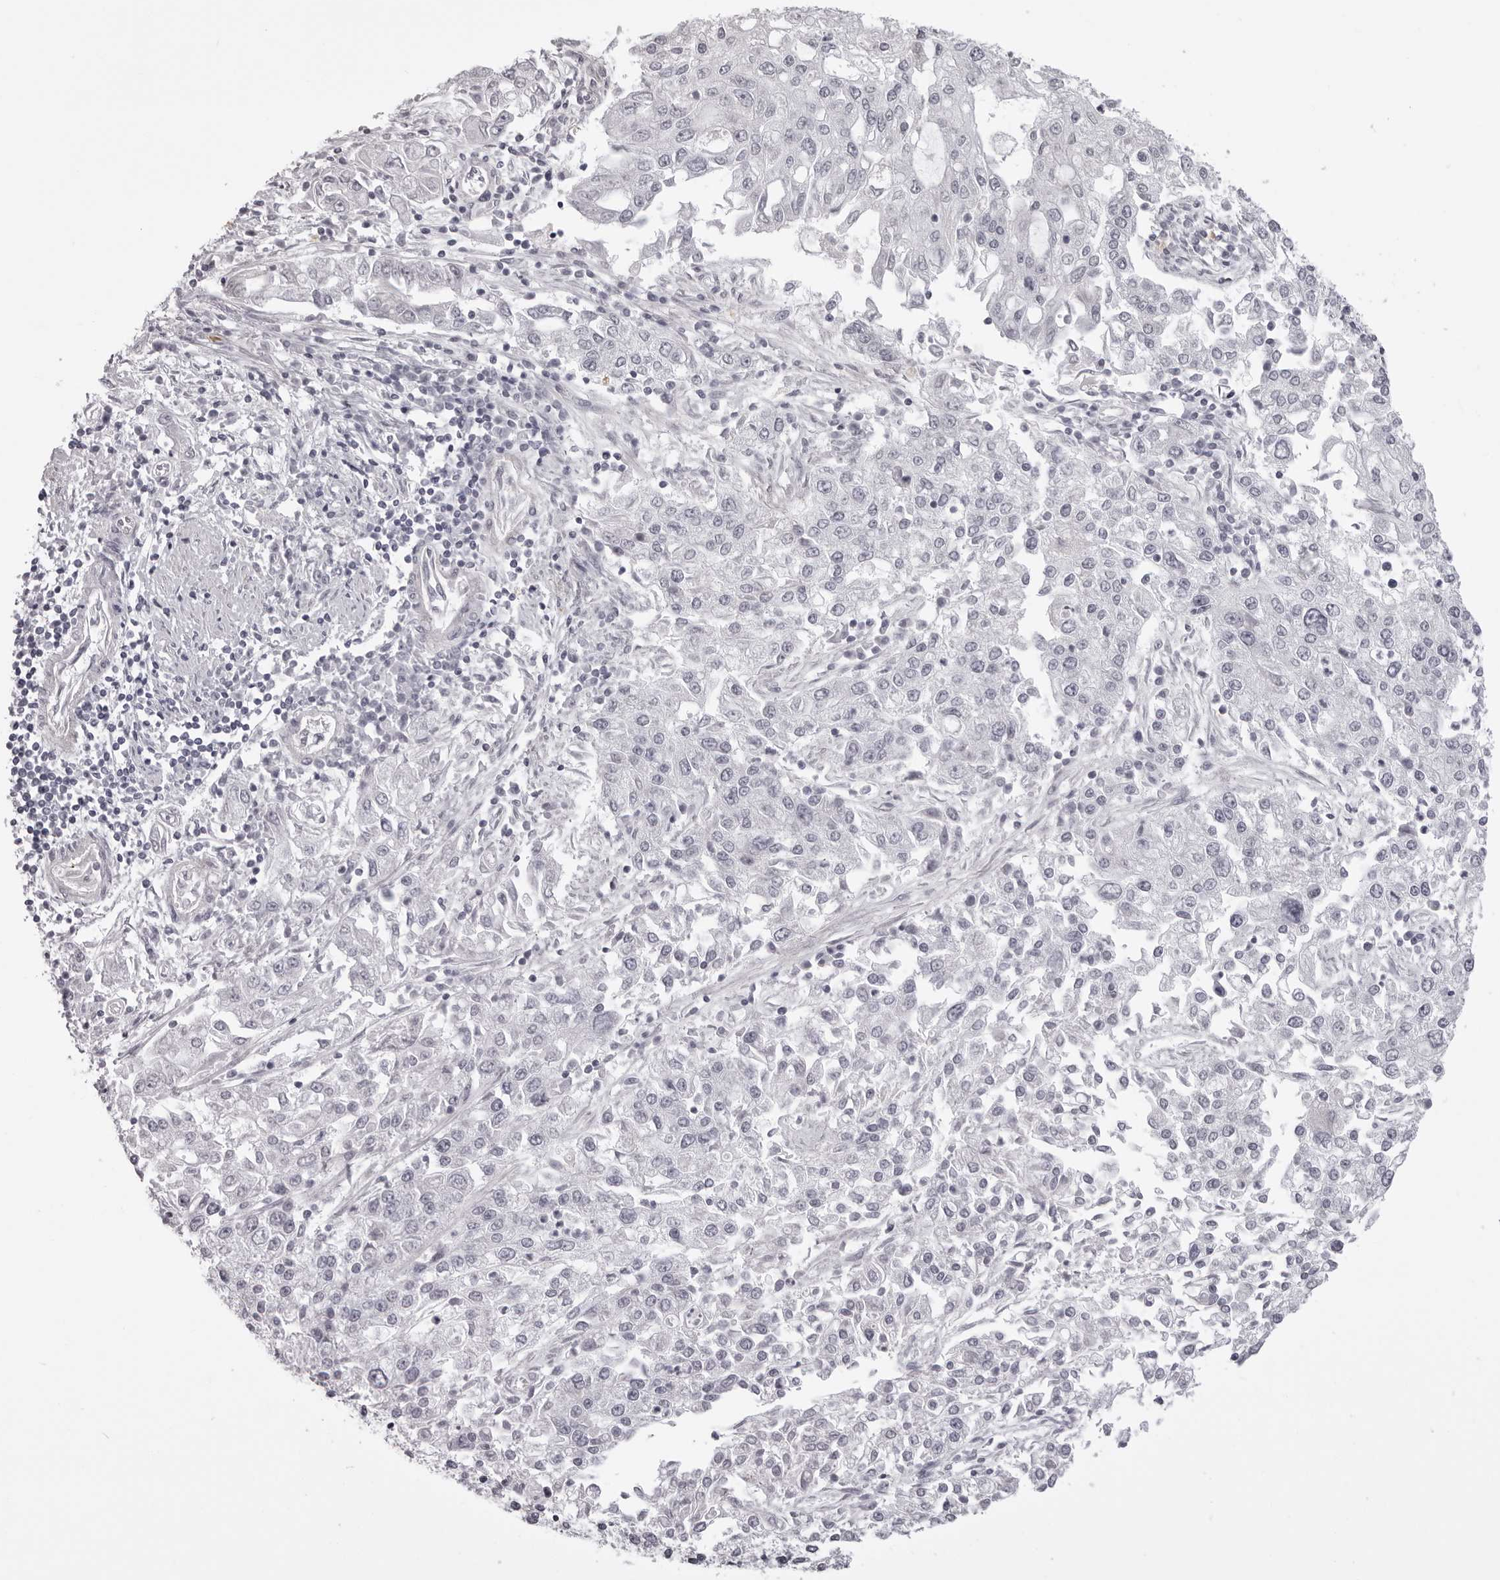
{"staining": {"intensity": "negative", "quantity": "none", "location": "none"}, "tissue": "endometrial cancer", "cell_type": "Tumor cells", "image_type": "cancer", "snomed": [{"axis": "morphology", "description": "Adenocarcinoma, NOS"}, {"axis": "topography", "description": "Endometrium"}], "caption": "Immunohistochemistry (IHC) of human endometrial adenocarcinoma demonstrates no staining in tumor cells.", "gene": "SUGCT", "patient": {"sex": "female", "age": 49}}